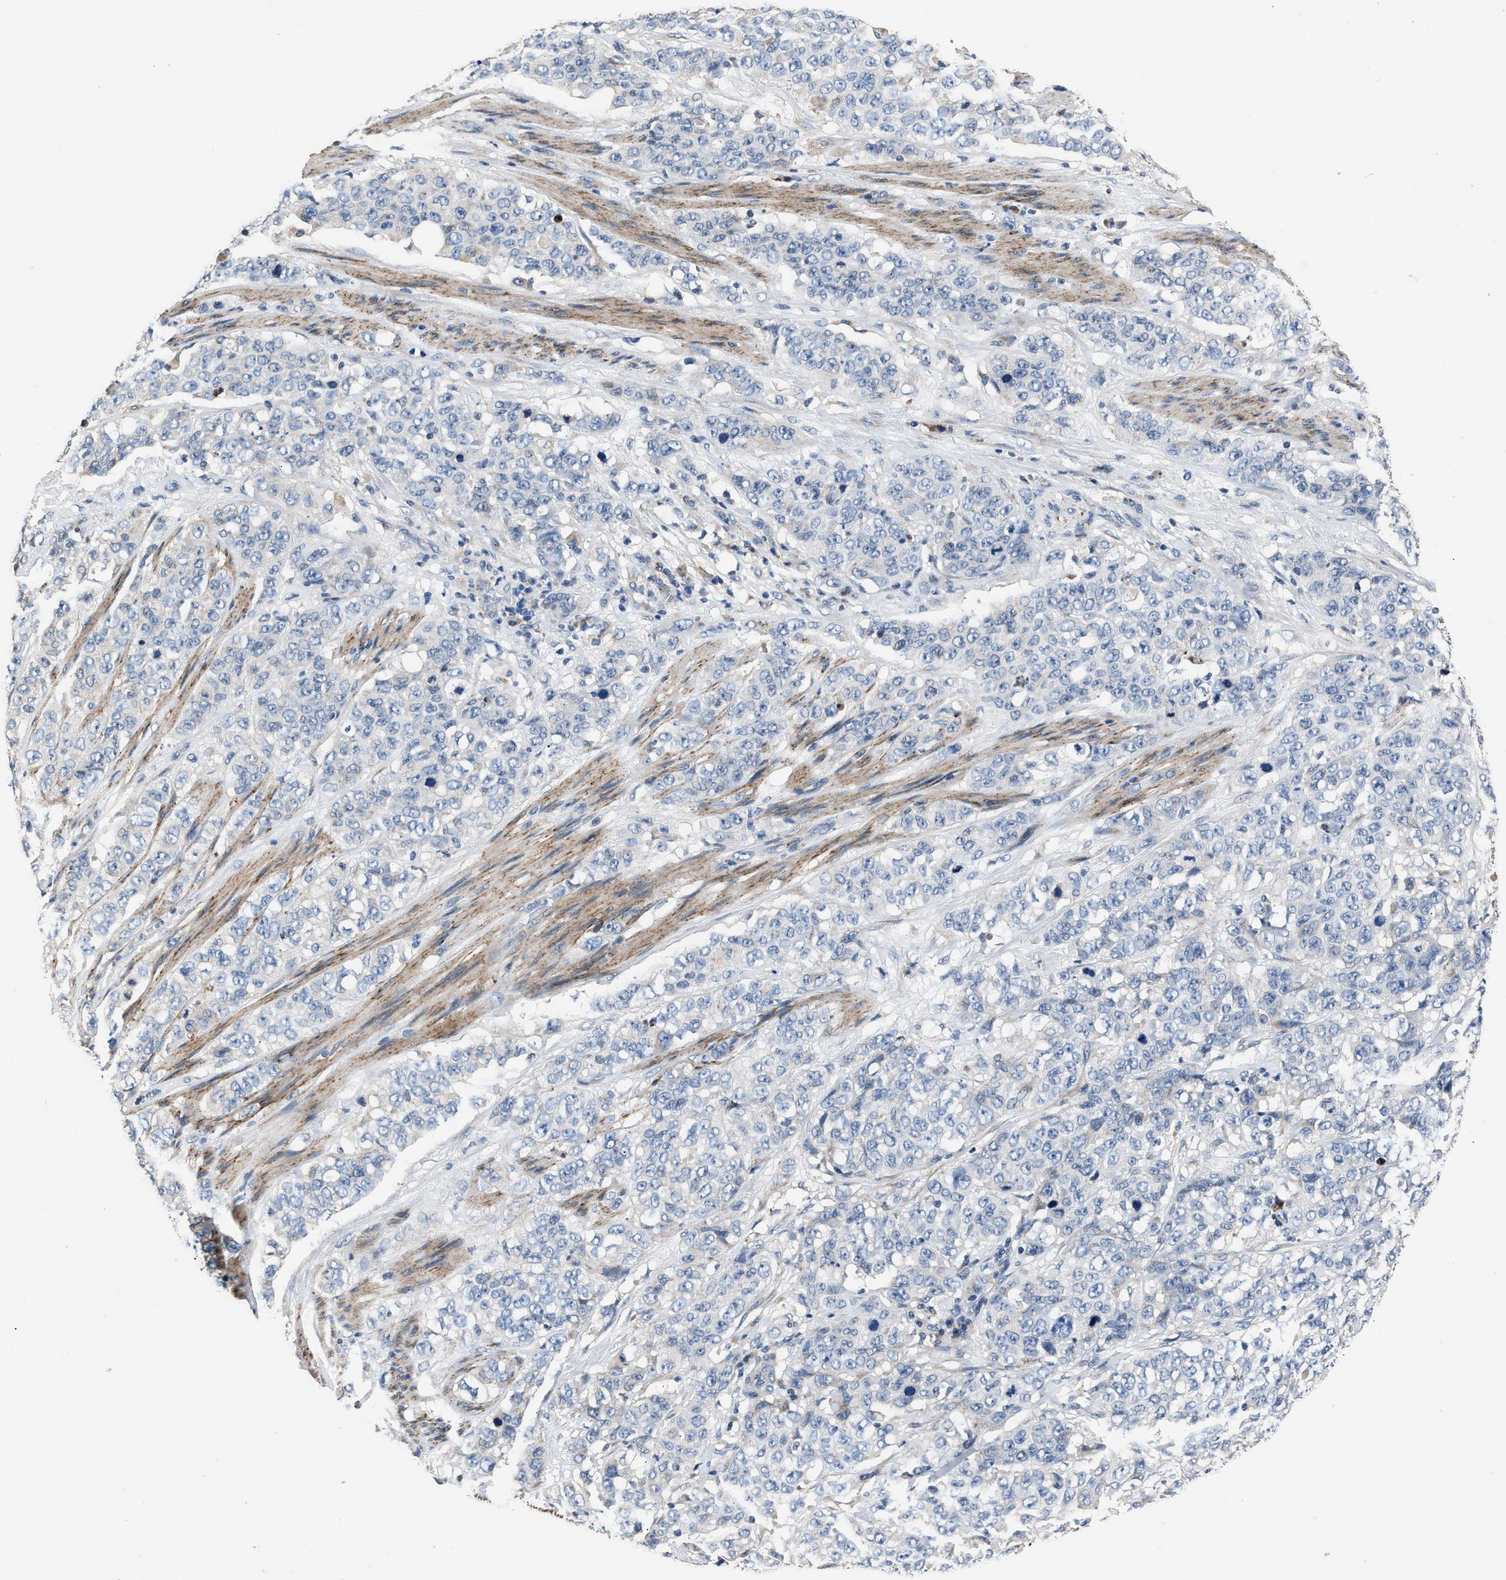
{"staining": {"intensity": "negative", "quantity": "none", "location": "none"}, "tissue": "stomach cancer", "cell_type": "Tumor cells", "image_type": "cancer", "snomed": [{"axis": "morphology", "description": "Adenocarcinoma, NOS"}, {"axis": "topography", "description": "Stomach"}], "caption": "IHC micrograph of stomach cancer (adenocarcinoma) stained for a protein (brown), which reveals no expression in tumor cells.", "gene": "DNAJC24", "patient": {"sex": "male", "age": 48}}